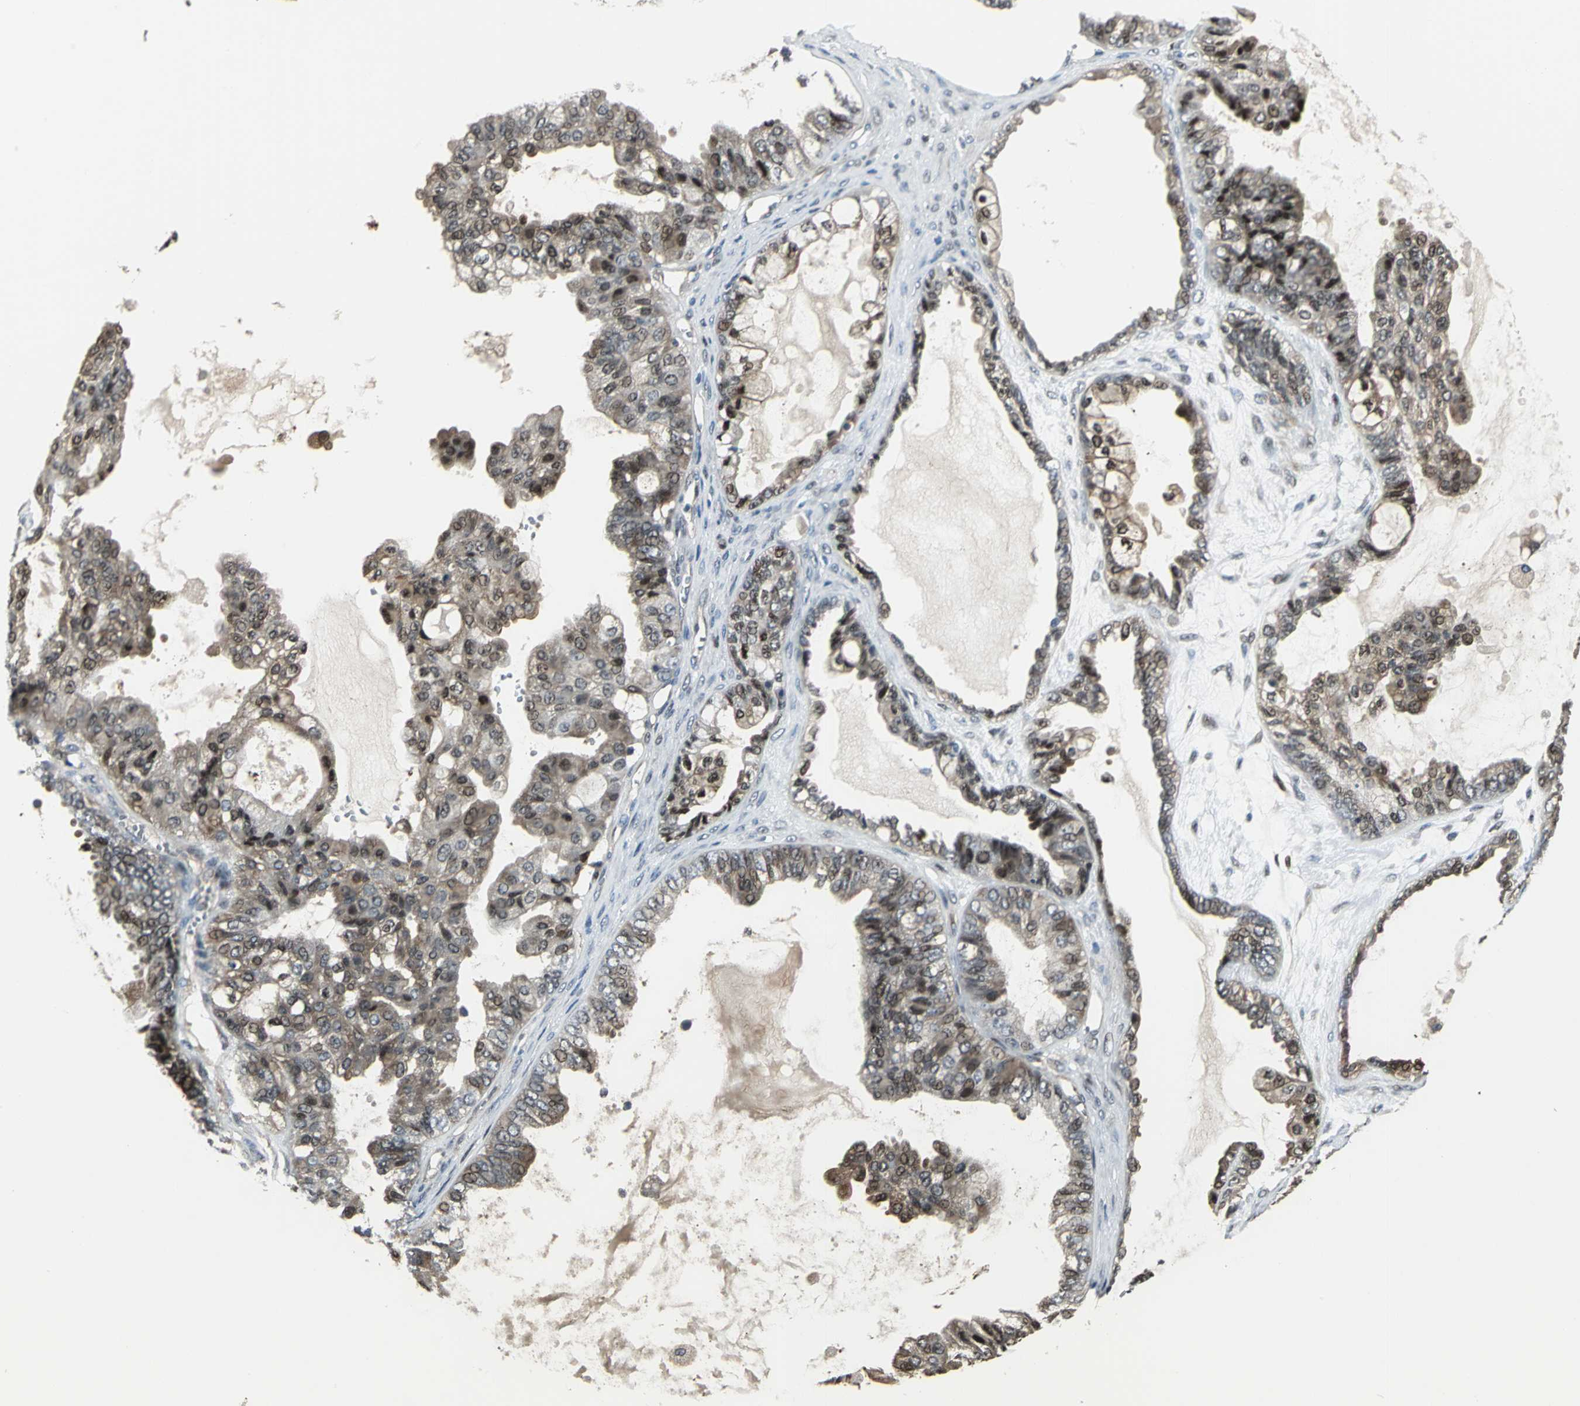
{"staining": {"intensity": "moderate", "quantity": "25%-75%", "location": "cytoplasmic/membranous,nuclear"}, "tissue": "ovarian cancer", "cell_type": "Tumor cells", "image_type": "cancer", "snomed": [{"axis": "morphology", "description": "Carcinoma, NOS"}, {"axis": "morphology", "description": "Carcinoma, endometroid"}, {"axis": "topography", "description": "Ovary"}], "caption": "A medium amount of moderate cytoplasmic/membranous and nuclear staining is appreciated in approximately 25%-75% of tumor cells in ovarian cancer (carcinoma) tissue.", "gene": "PFDN1", "patient": {"sex": "female", "age": 50}}